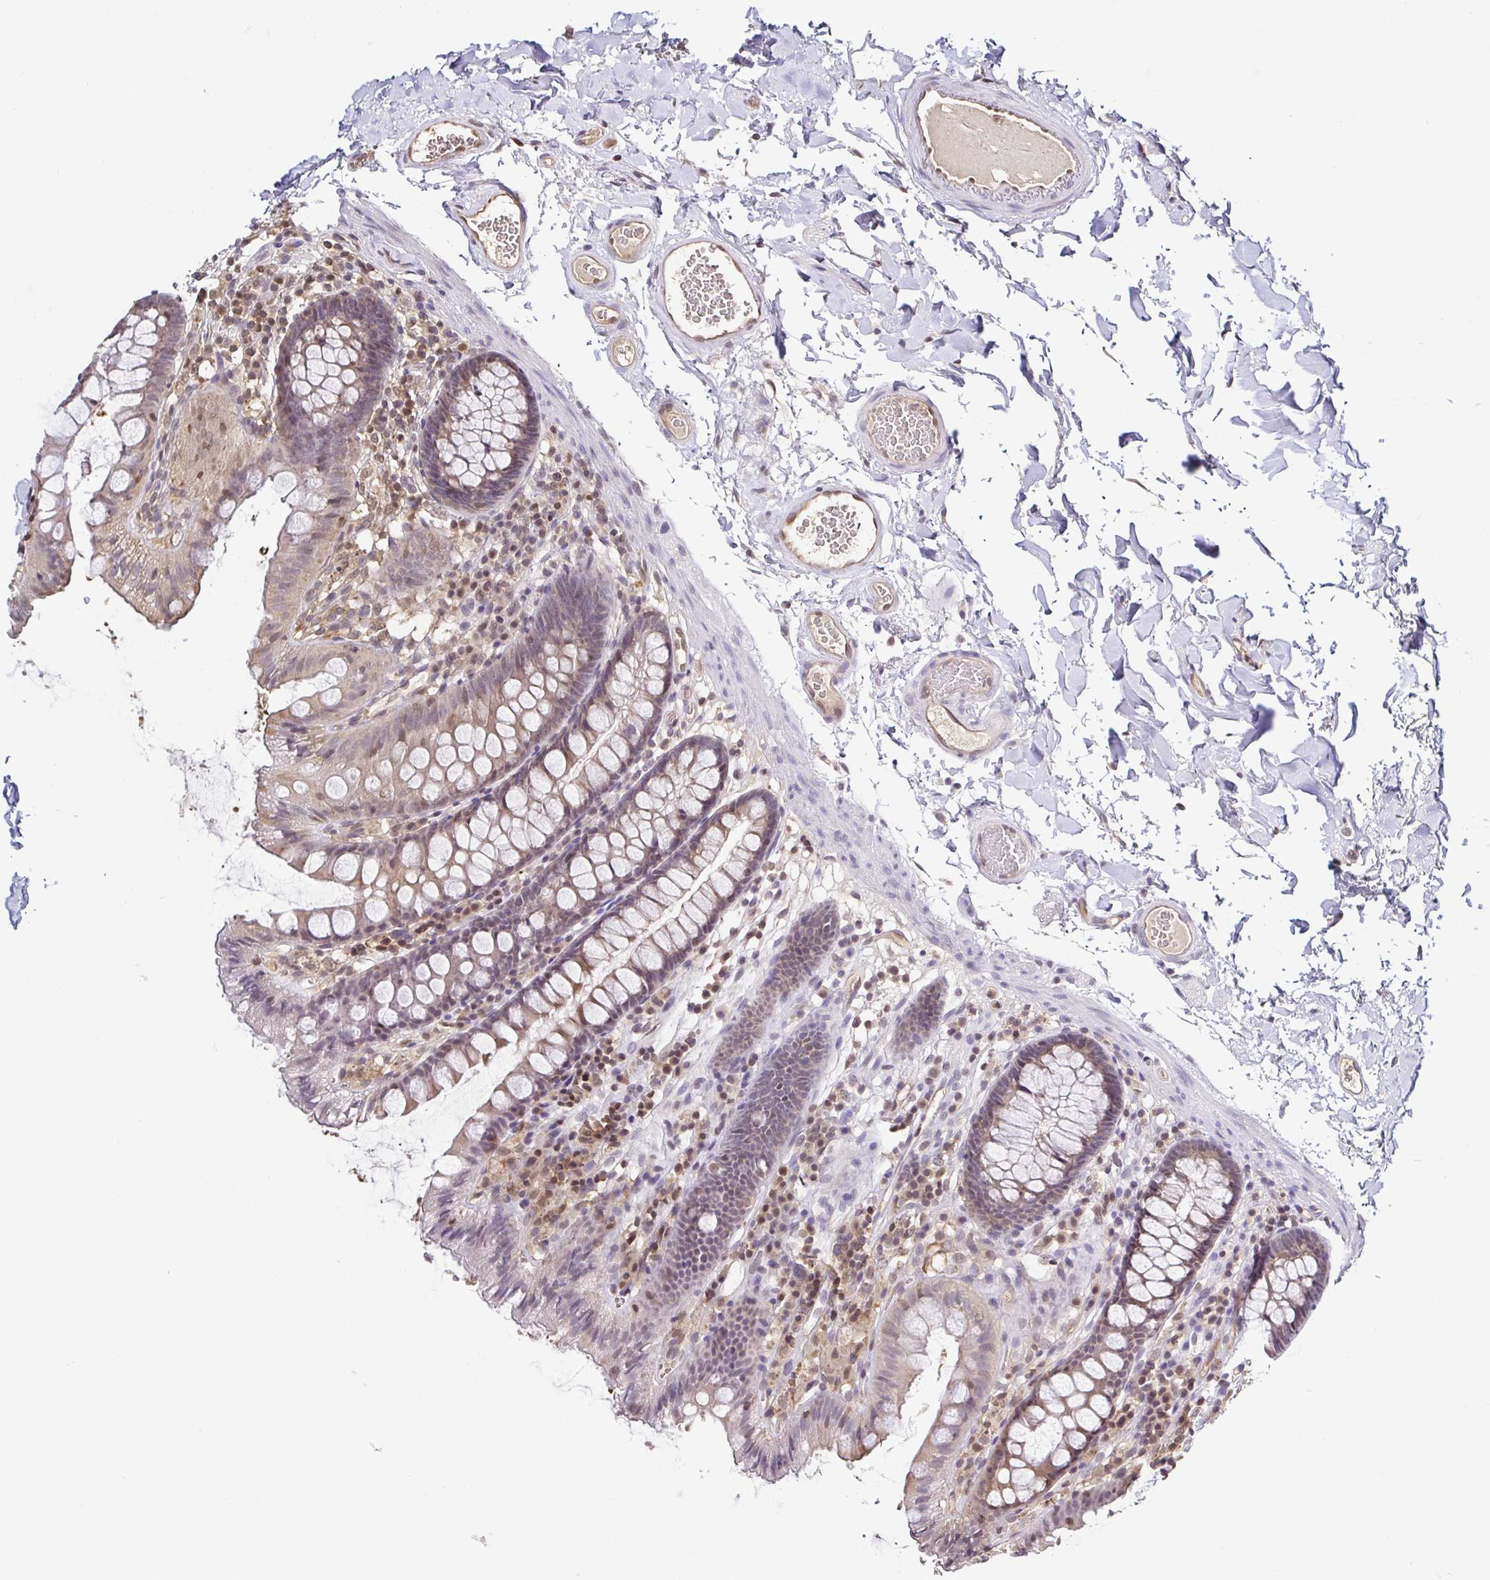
{"staining": {"intensity": "moderate", "quantity": "25%-75%", "location": "cytoplasmic/membranous,nuclear"}, "tissue": "colon", "cell_type": "Endothelial cells", "image_type": "normal", "snomed": [{"axis": "morphology", "description": "Normal tissue, NOS"}, {"axis": "topography", "description": "Colon"}], "caption": "High-magnification brightfield microscopy of normal colon stained with DAB (brown) and counterstained with hematoxylin (blue). endothelial cells exhibit moderate cytoplasmic/membranous,nuclear positivity is appreciated in approximately25%-75% of cells.", "gene": "PSMB9", "patient": {"sex": "male", "age": 84}}